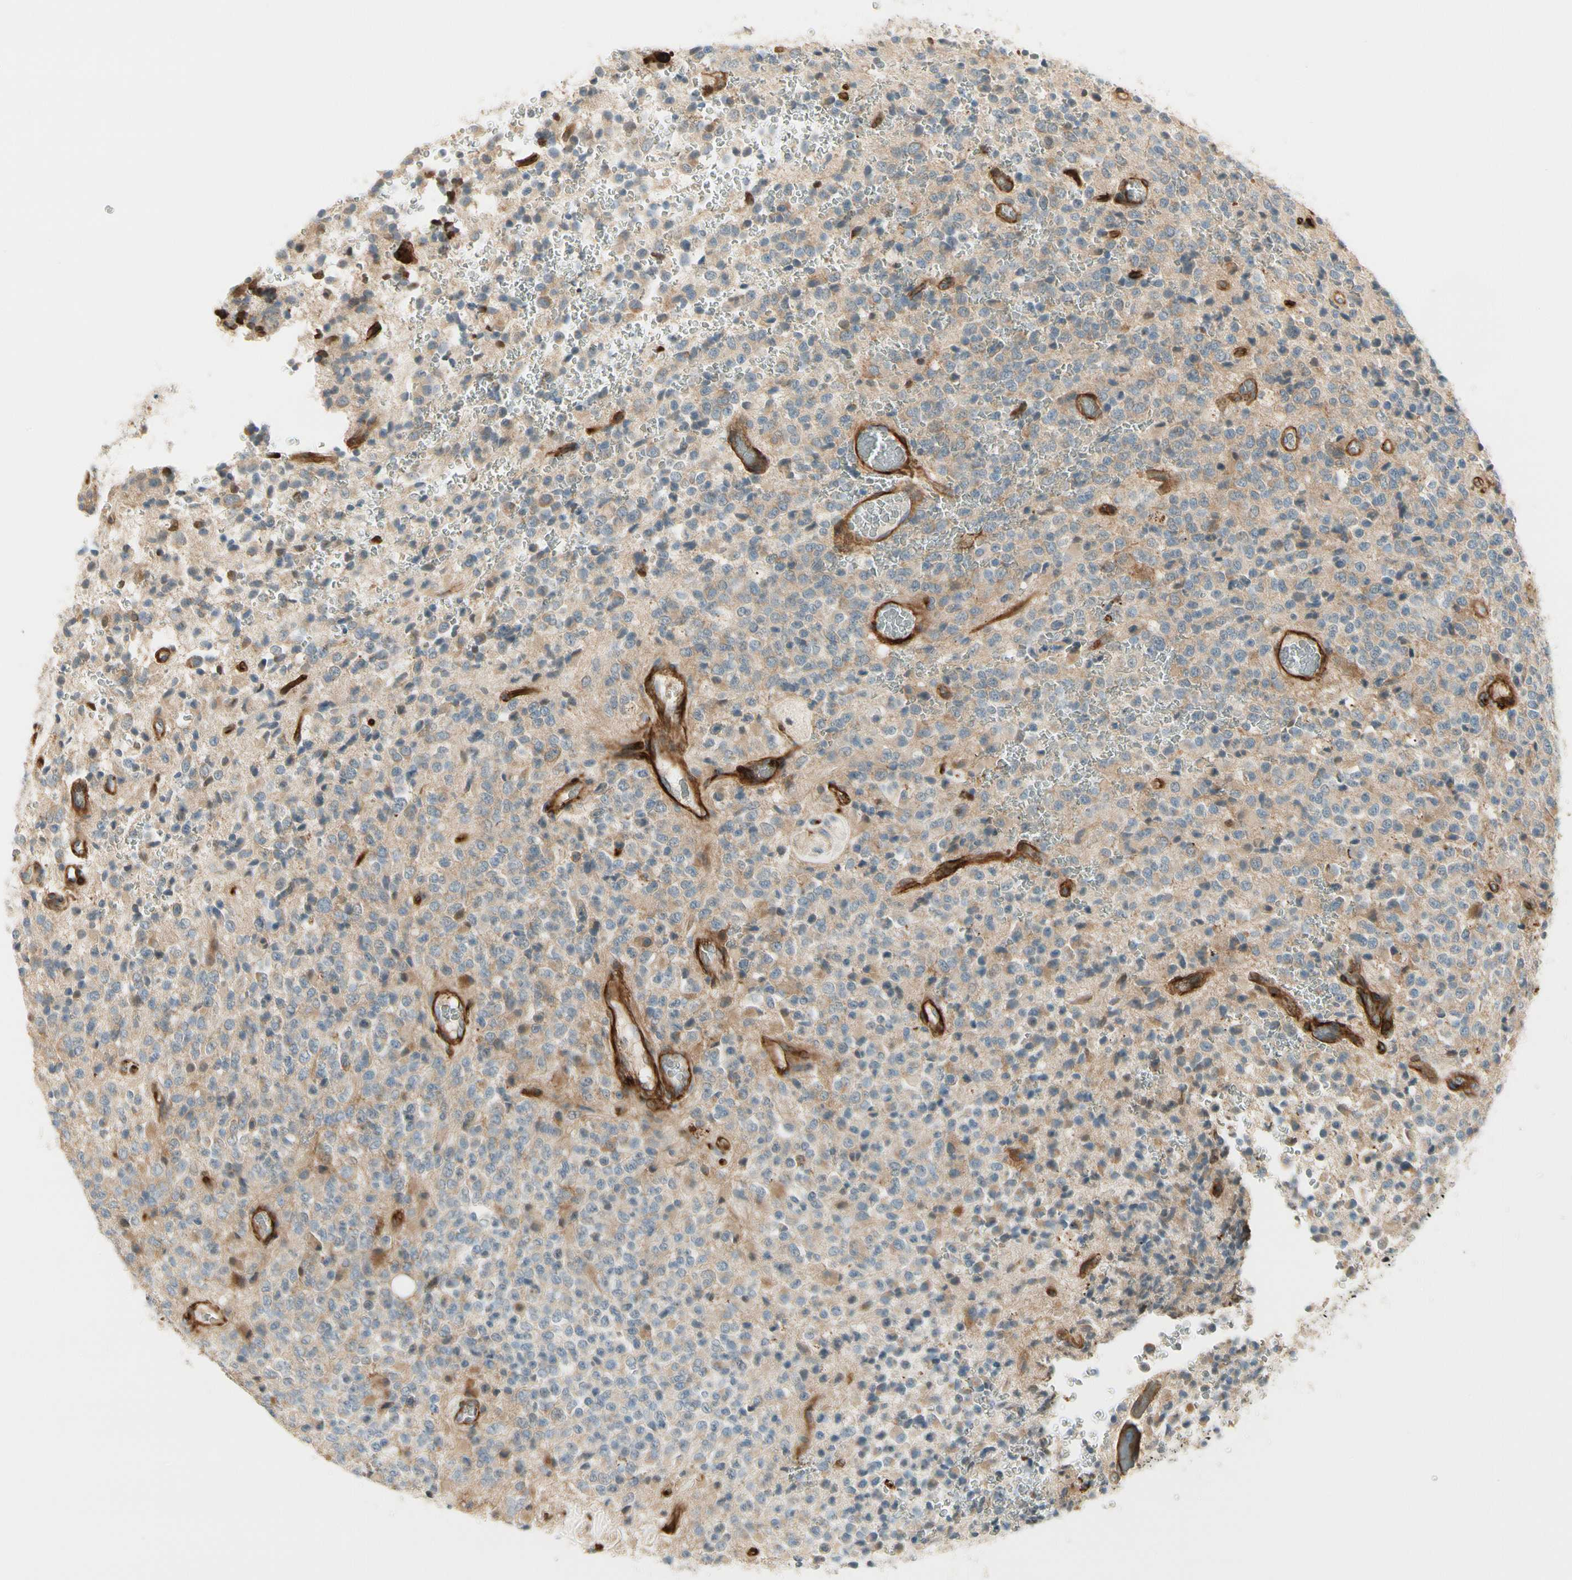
{"staining": {"intensity": "negative", "quantity": "none", "location": "none"}, "tissue": "glioma", "cell_type": "Tumor cells", "image_type": "cancer", "snomed": [{"axis": "morphology", "description": "Glioma, malignant, High grade"}, {"axis": "topography", "description": "pancreas cauda"}], "caption": "This image is of malignant glioma (high-grade) stained with IHC to label a protein in brown with the nuclei are counter-stained blue. There is no staining in tumor cells.", "gene": "MCAM", "patient": {"sex": "male", "age": 60}}